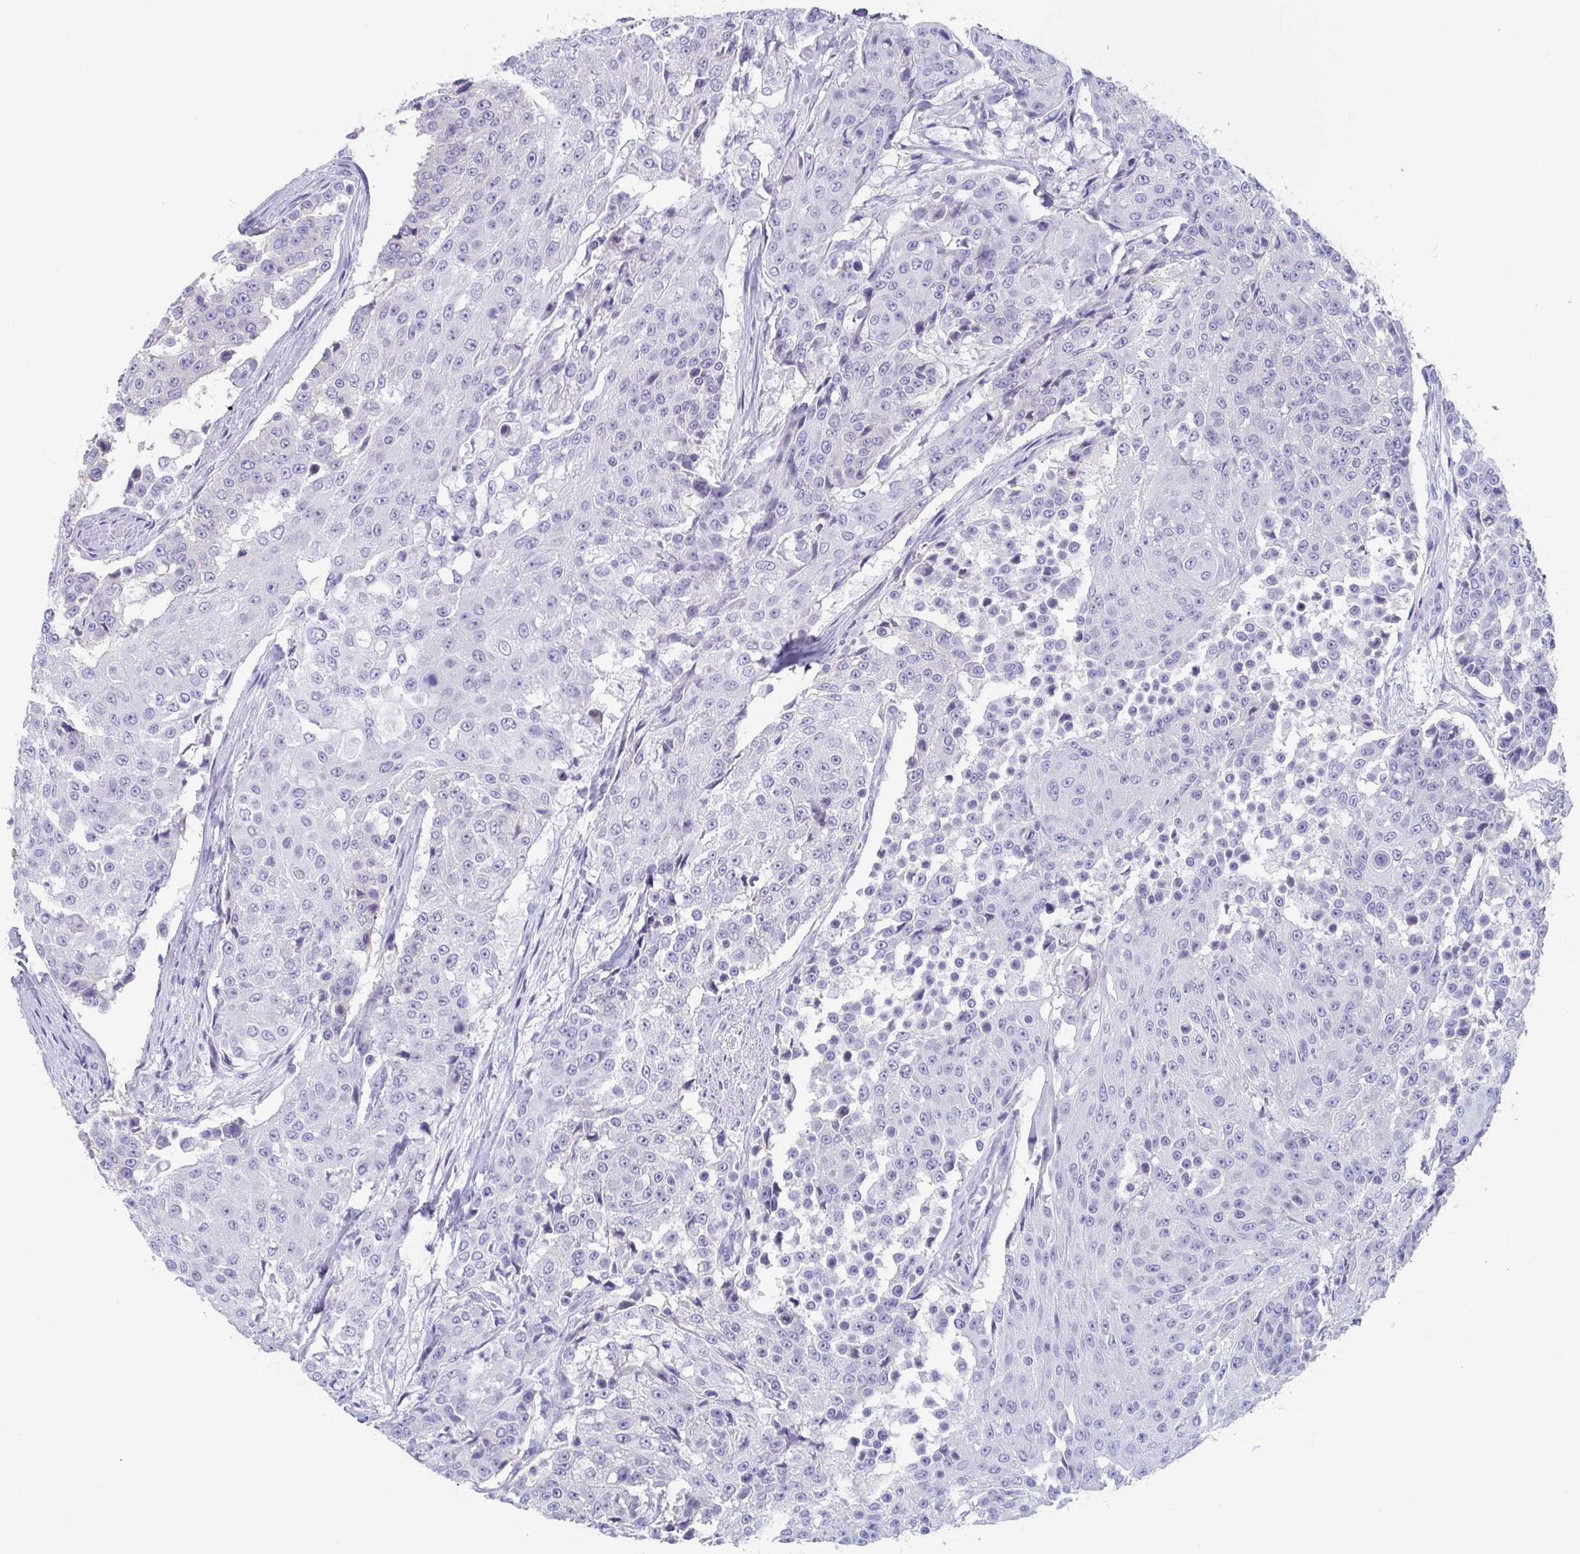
{"staining": {"intensity": "negative", "quantity": "none", "location": "none"}, "tissue": "urothelial cancer", "cell_type": "Tumor cells", "image_type": "cancer", "snomed": [{"axis": "morphology", "description": "Urothelial carcinoma, High grade"}, {"axis": "topography", "description": "Urinary bladder"}], "caption": "Urothelial cancer was stained to show a protein in brown. There is no significant expression in tumor cells.", "gene": "ZPBP", "patient": {"sex": "female", "age": 63}}